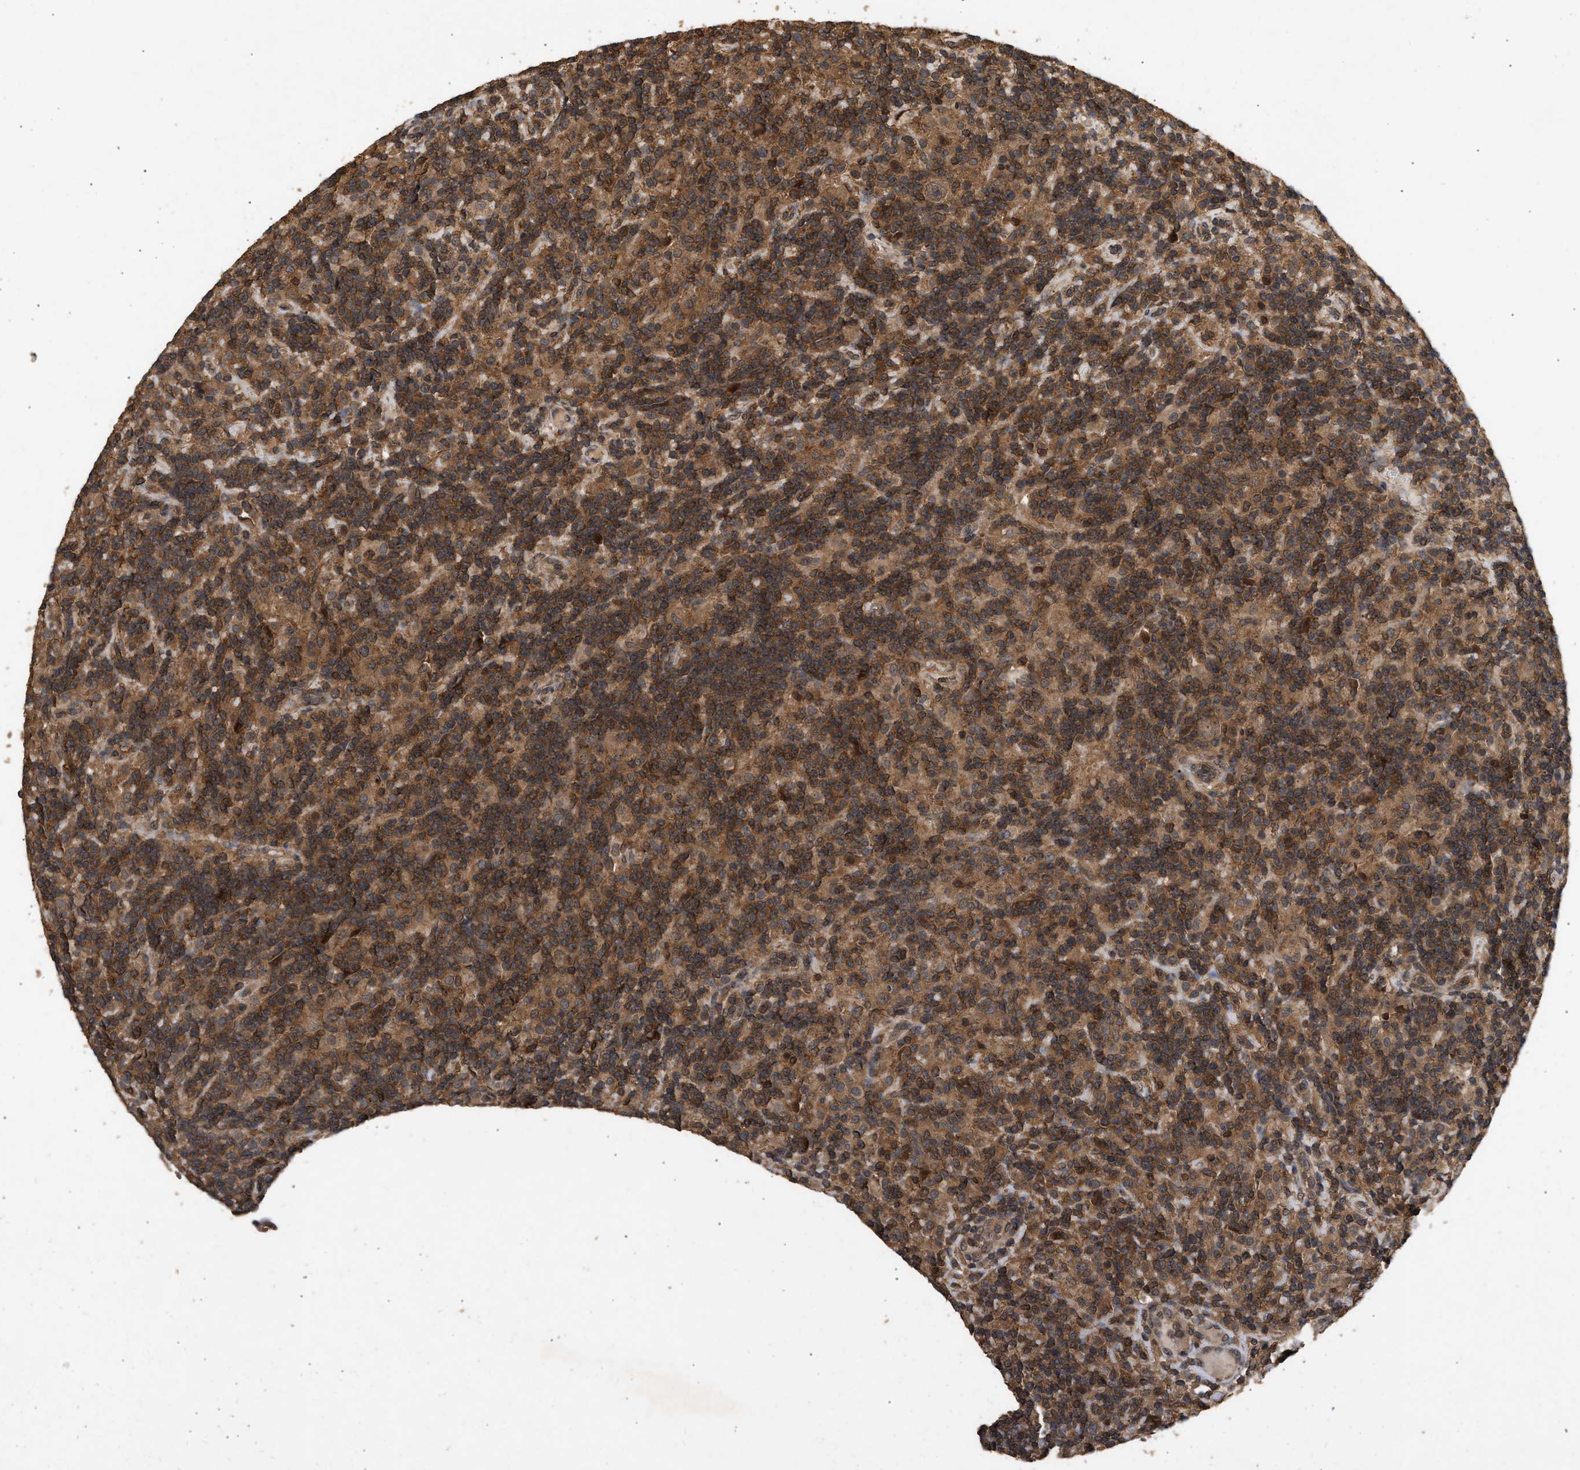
{"staining": {"intensity": "weak", "quantity": "25%-75%", "location": "cytoplasmic/membranous"}, "tissue": "lymphoma", "cell_type": "Tumor cells", "image_type": "cancer", "snomed": [{"axis": "morphology", "description": "Hodgkin's disease, NOS"}, {"axis": "topography", "description": "Lymph node"}], "caption": "A brown stain highlights weak cytoplasmic/membranous positivity of a protein in human Hodgkin's disease tumor cells.", "gene": "FITM1", "patient": {"sex": "male", "age": 70}}